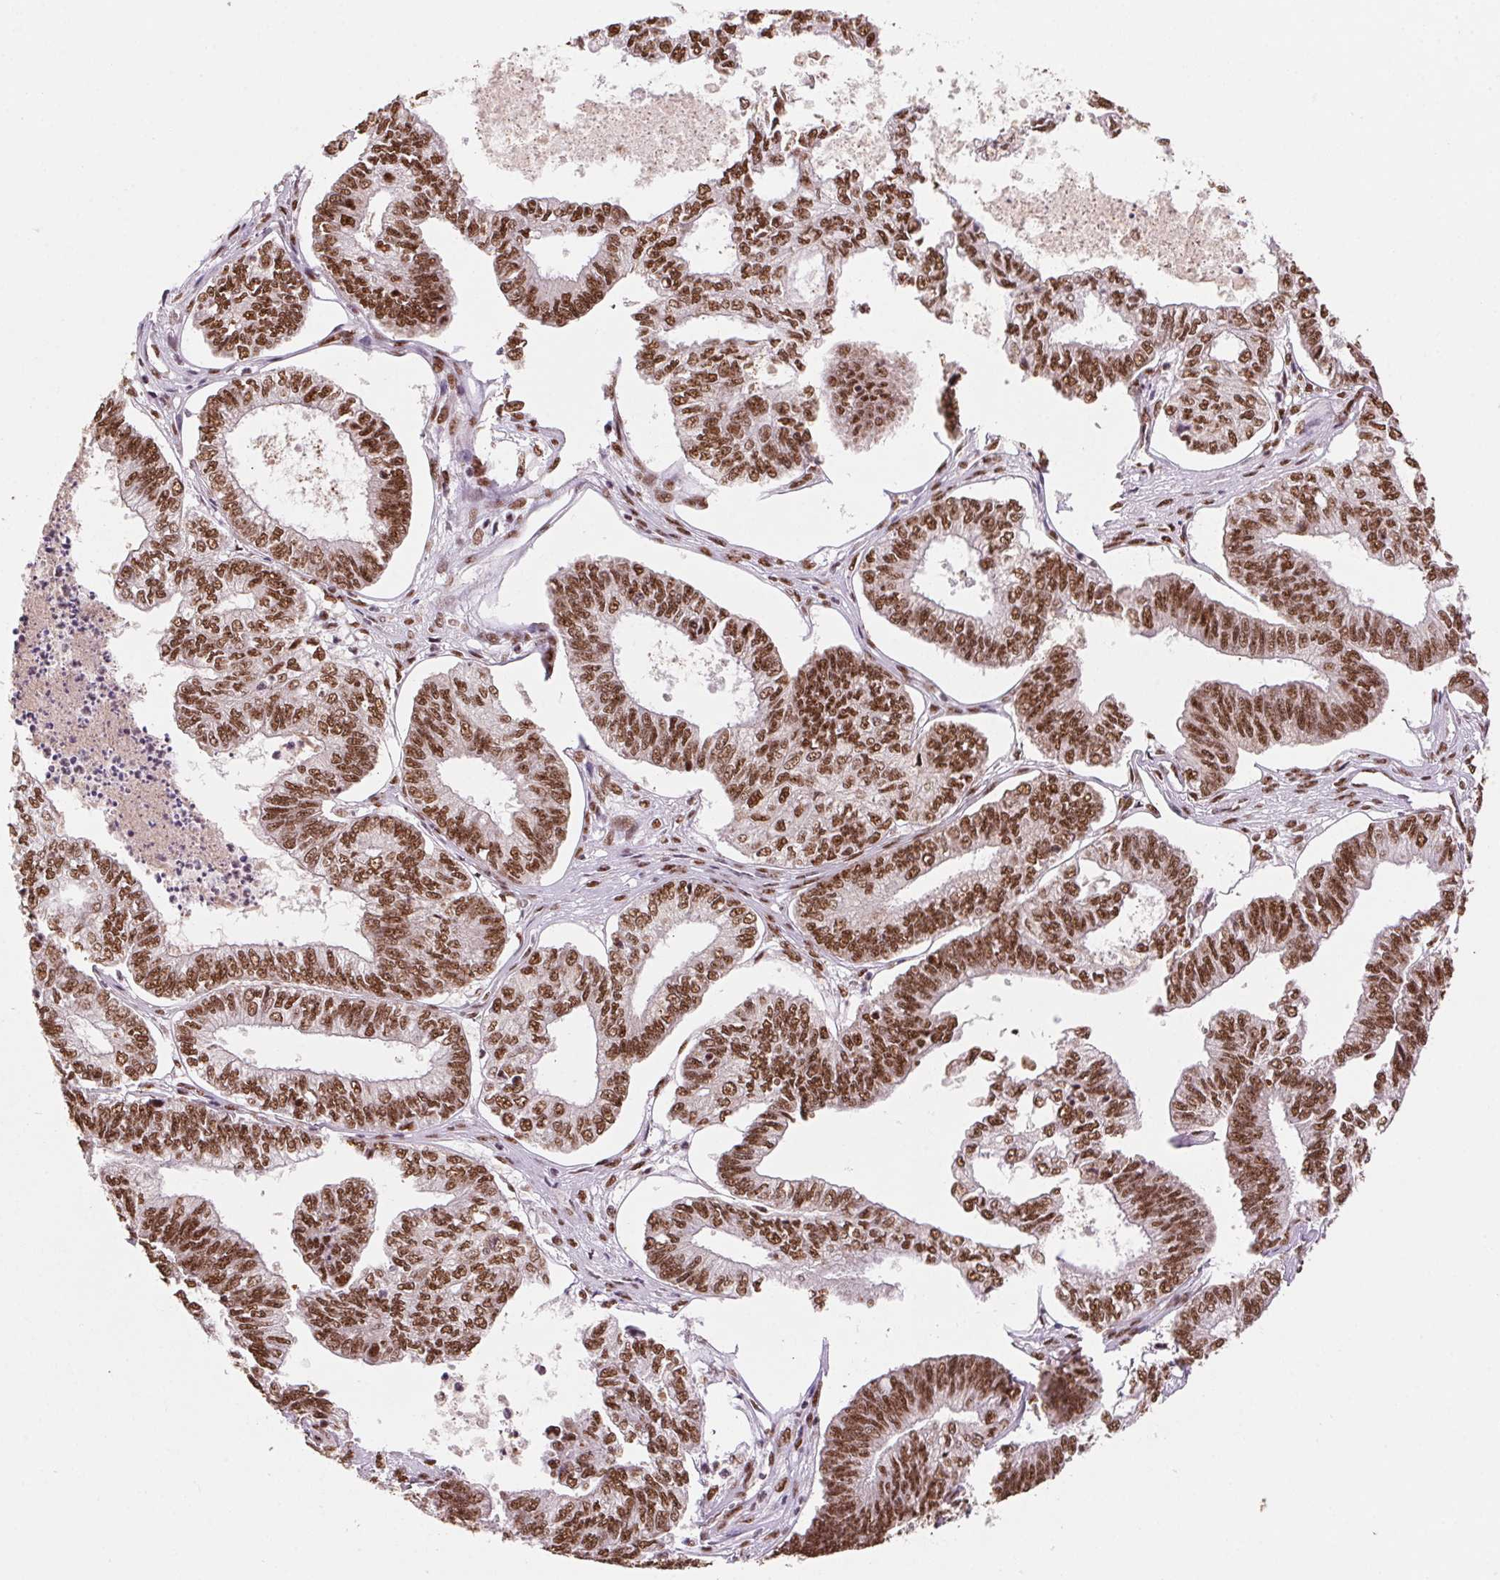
{"staining": {"intensity": "strong", "quantity": ">75%", "location": "nuclear"}, "tissue": "ovarian cancer", "cell_type": "Tumor cells", "image_type": "cancer", "snomed": [{"axis": "morphology", "description": "Carcinoma, endometroid"}, {"axis": "topography", "description": "Ovary"}], "caption": "Strong nuclear staining for a protein is appreciated in about >75% of tumor cells of ovarian endometroid carcinoma using IHC.", "gene": "SNRPG", "patient": {"sex": "female", "age": 64}}